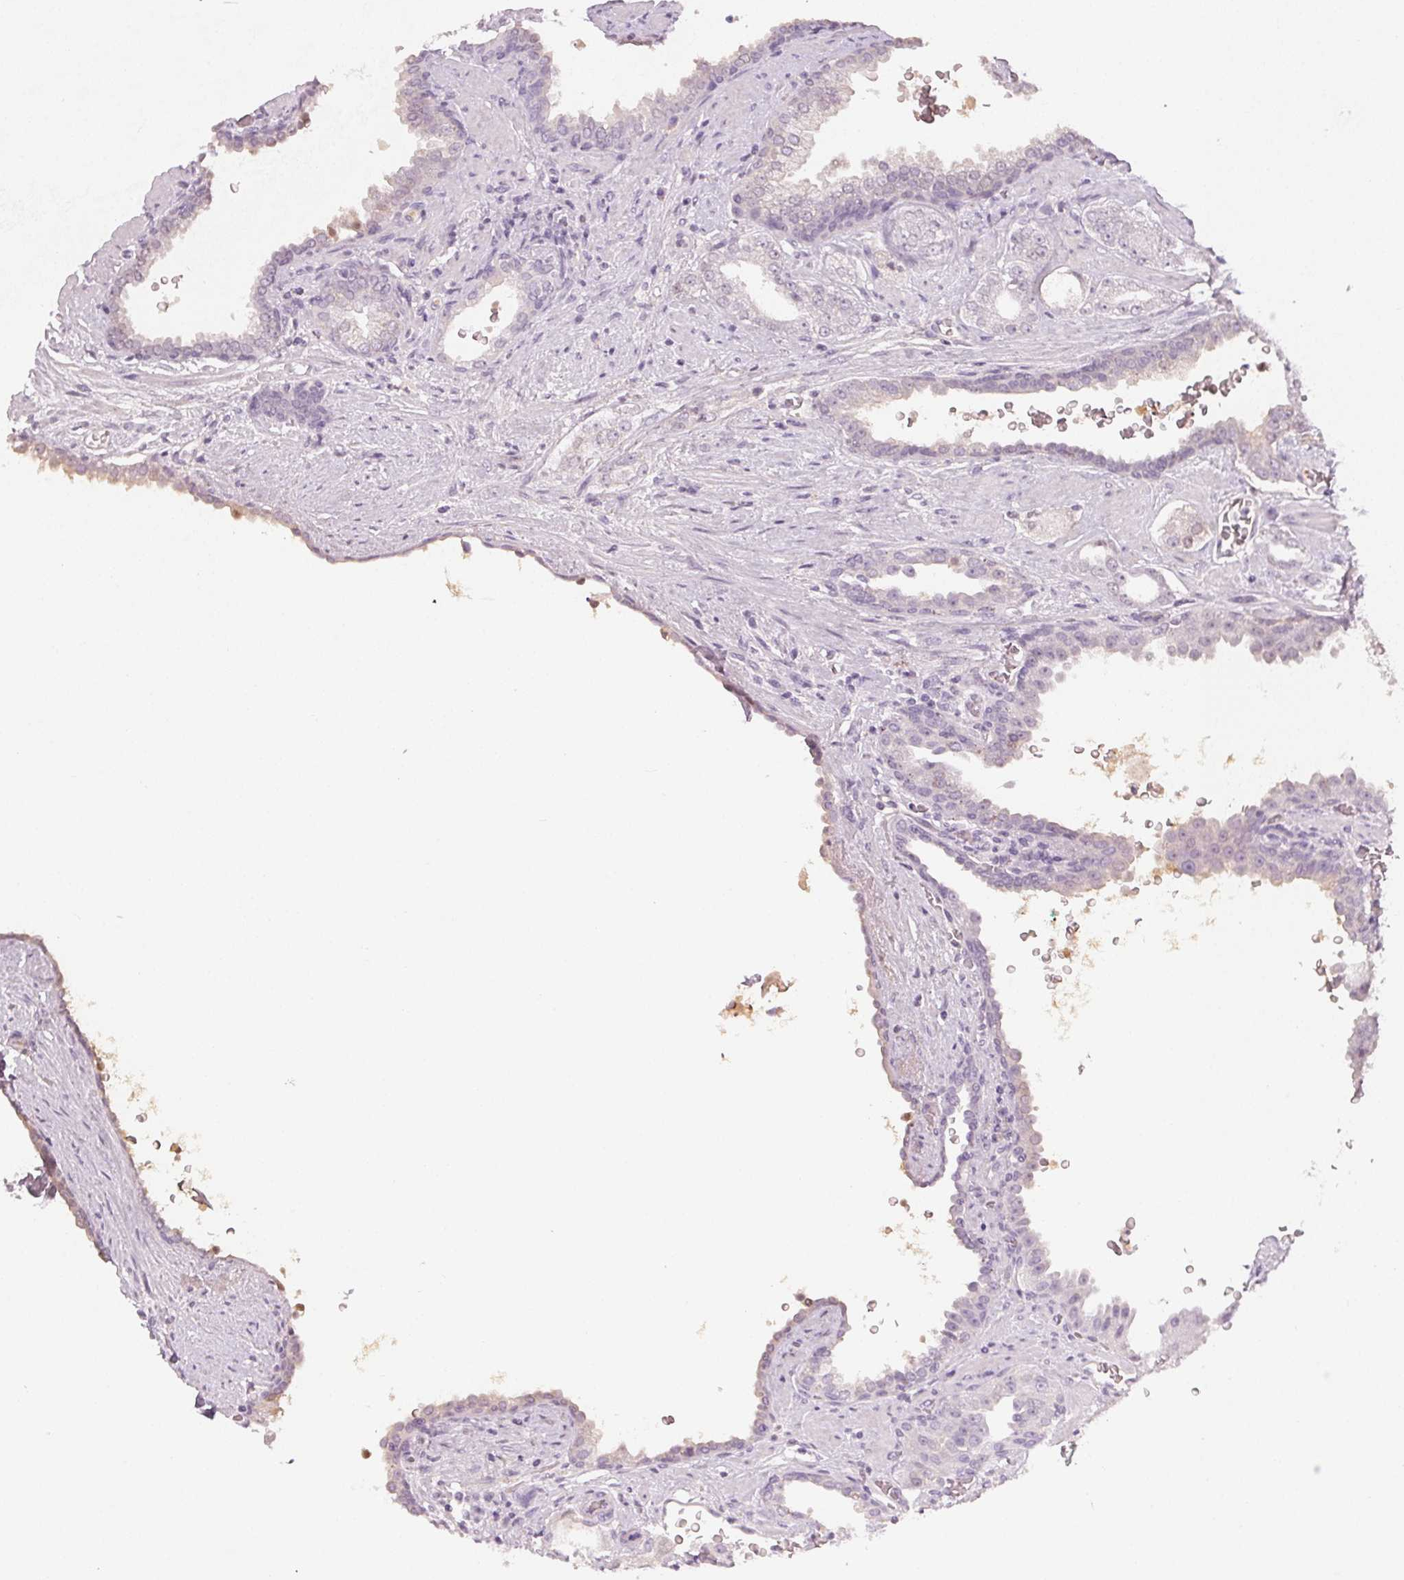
{"staining": {"intensity": "negative", "quantity": "none", "location": "none"}, "tissue": "prostate cancer", "cell_type": "Tumor cells", "image_type": "cancer", "snomed": [{"axis": "morphology", "description": "Adenocarcinoma, Low grade"}, {"axis": "topography", "description": "Prostate"}], "caption": "High magnification brightfield microscopy of prostate cancer stained with DAB (3,3'-diaminobenzidine) (brown) and counterstained with hematoxylin (blue): tumor cells show no significant expression.", "gene": "AFM", "patient": {"sex": "male", "age": 67}}